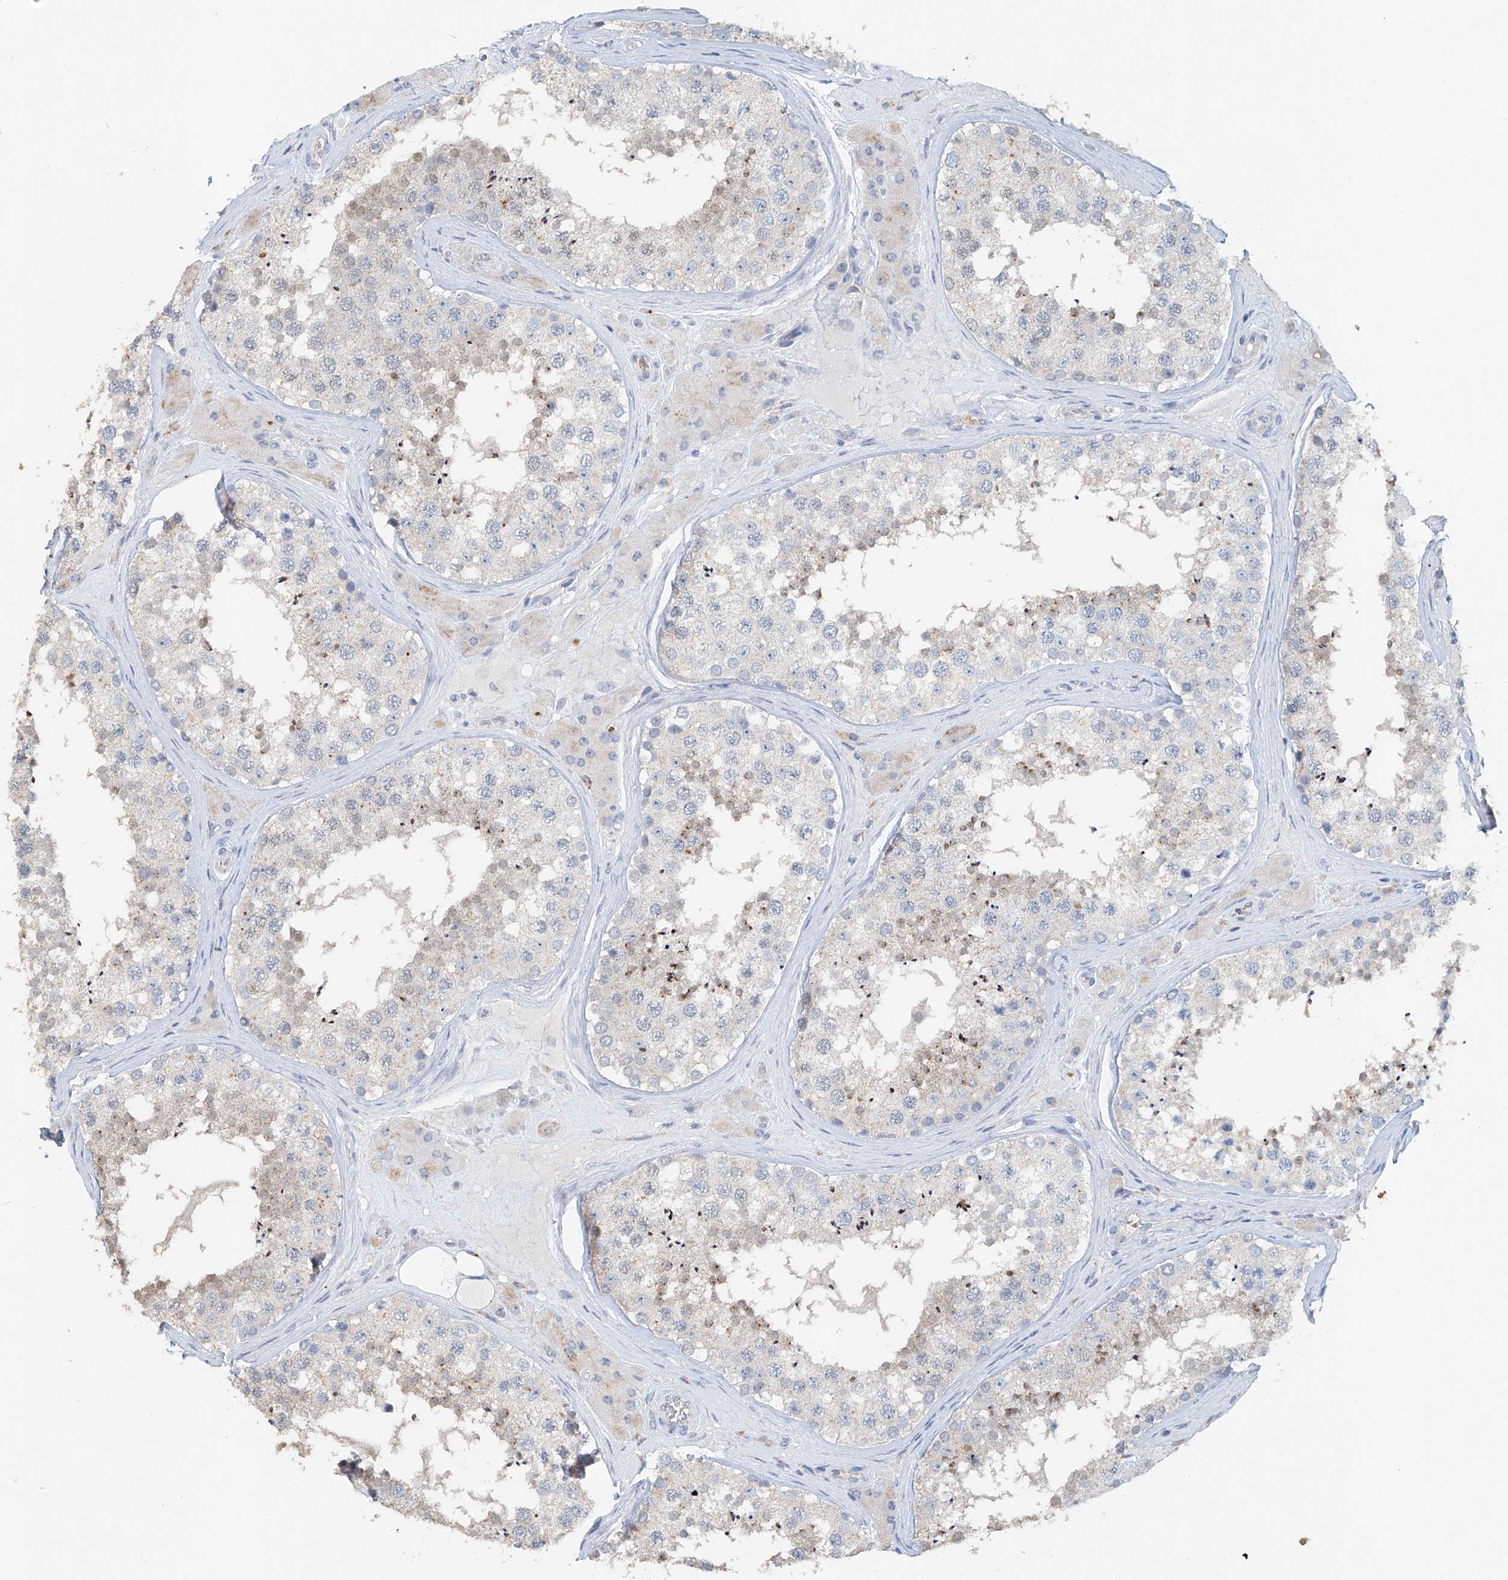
{"staining": {"intensity": "weak", "quantity": "<25%", "location": "cytoplasmic/membranous"}, "tissue": "testis", "cell_type": "Cells in seminiferous ducts", "image_type": "normal", "snomed": [{"axis": "morphology", "description": "Normal tissue, NOS"}, {"axis": "topography", "description": "Testis"}], "caption": "An immunohistochemistry histopathology image of normal testis is shown. There is no staining in cells in seminiferous ducts of testis.", "gene": "TRIM47", "patient": {"sex": "male", "age": 46}}